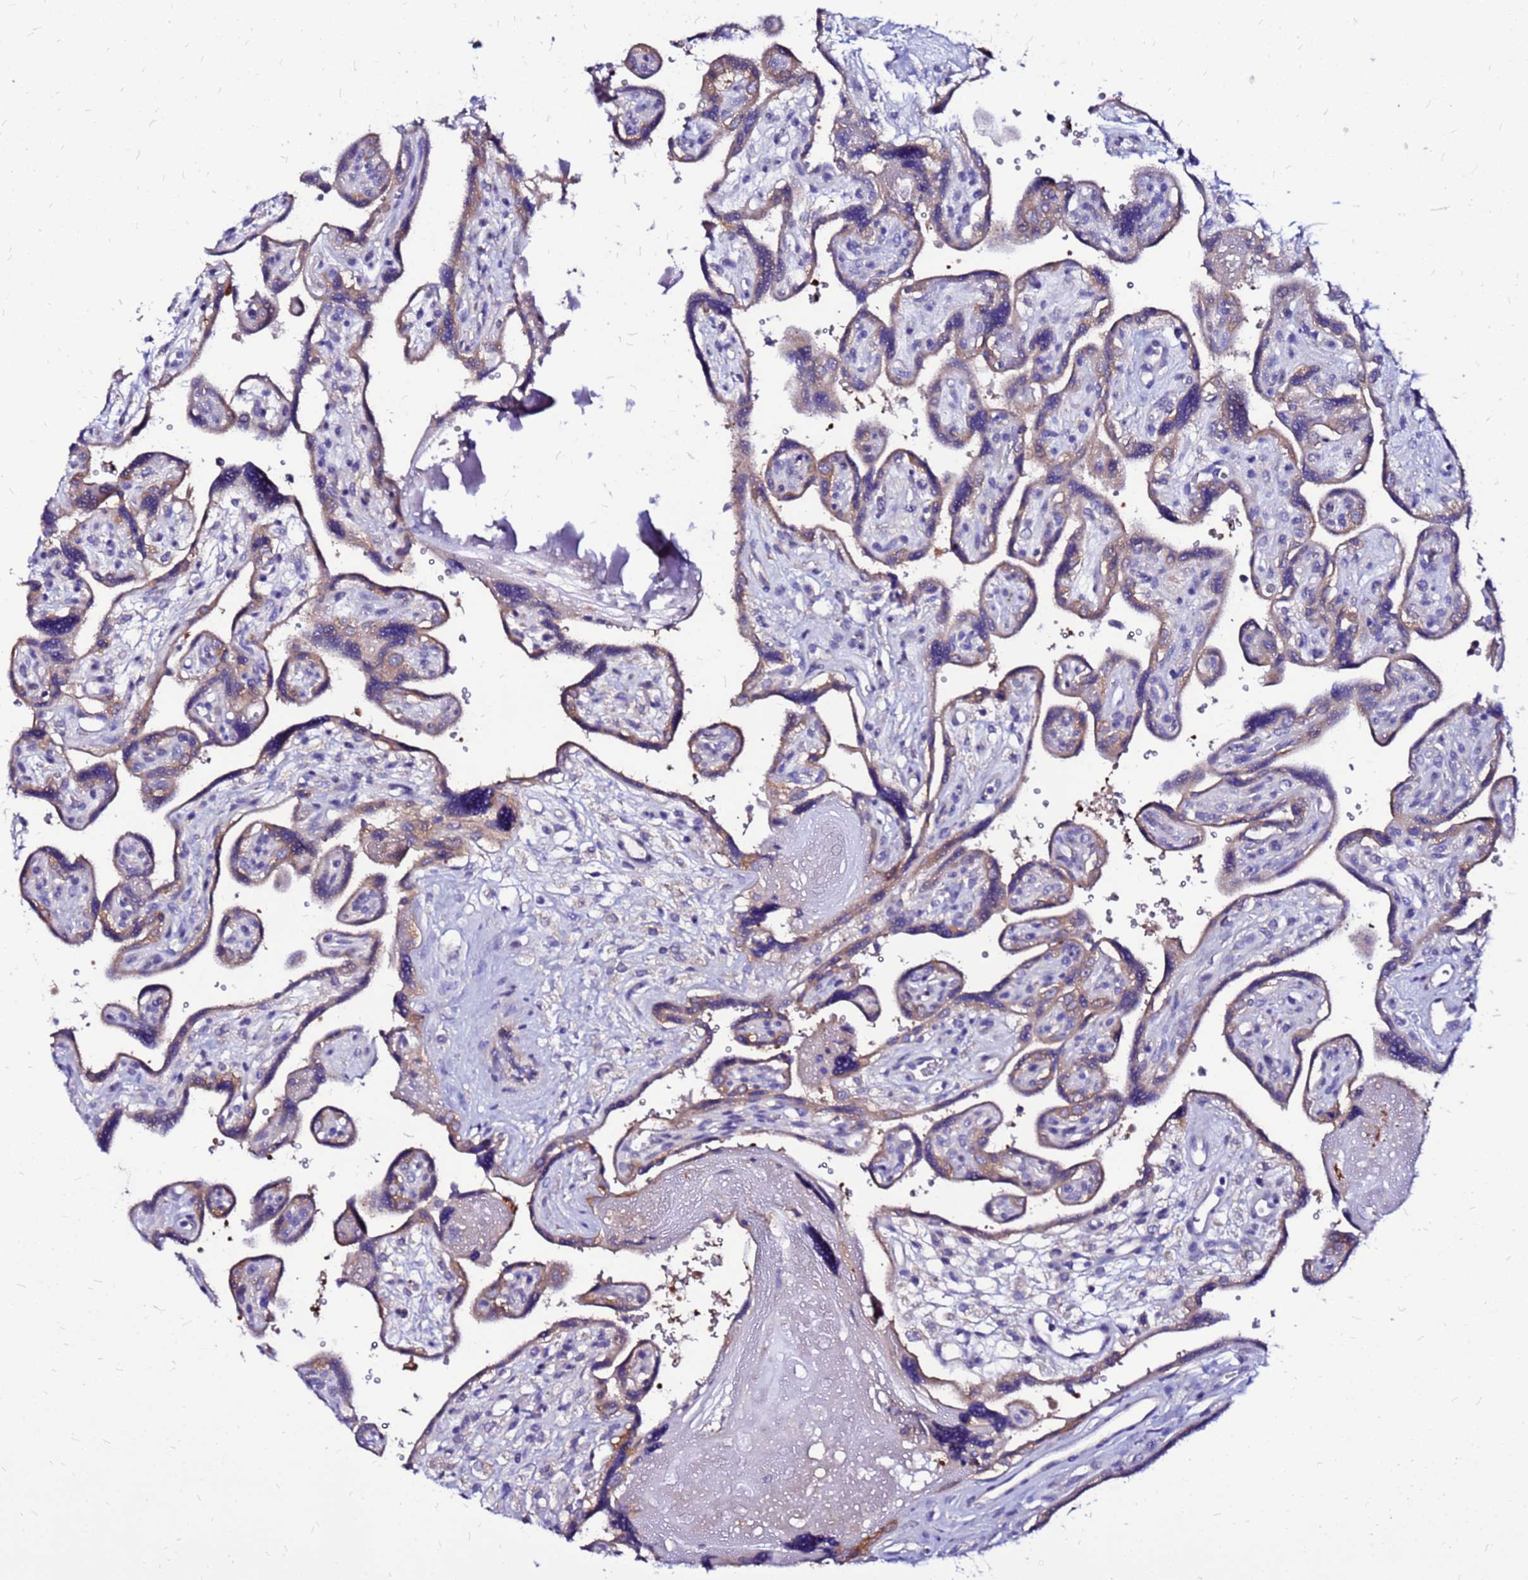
{"staining": {"intensity": "negative", "quantity": "none", "location": "none"}, "tissue": "placenta", "cell_type": "Decidual cells", "image_type": "normal", "snomed": [{"axis": "morphology", "description": "Normal tissue, NOS"}, {"axis": "topography", "description": "Placenta"}], "caption": "IHC image of normal placenta: placenta stained with DAB demonstrates no significant protein expression in decidual cells.", "gene": "ARHGEF35", "patient": {"sex": "female", "age": 39}}